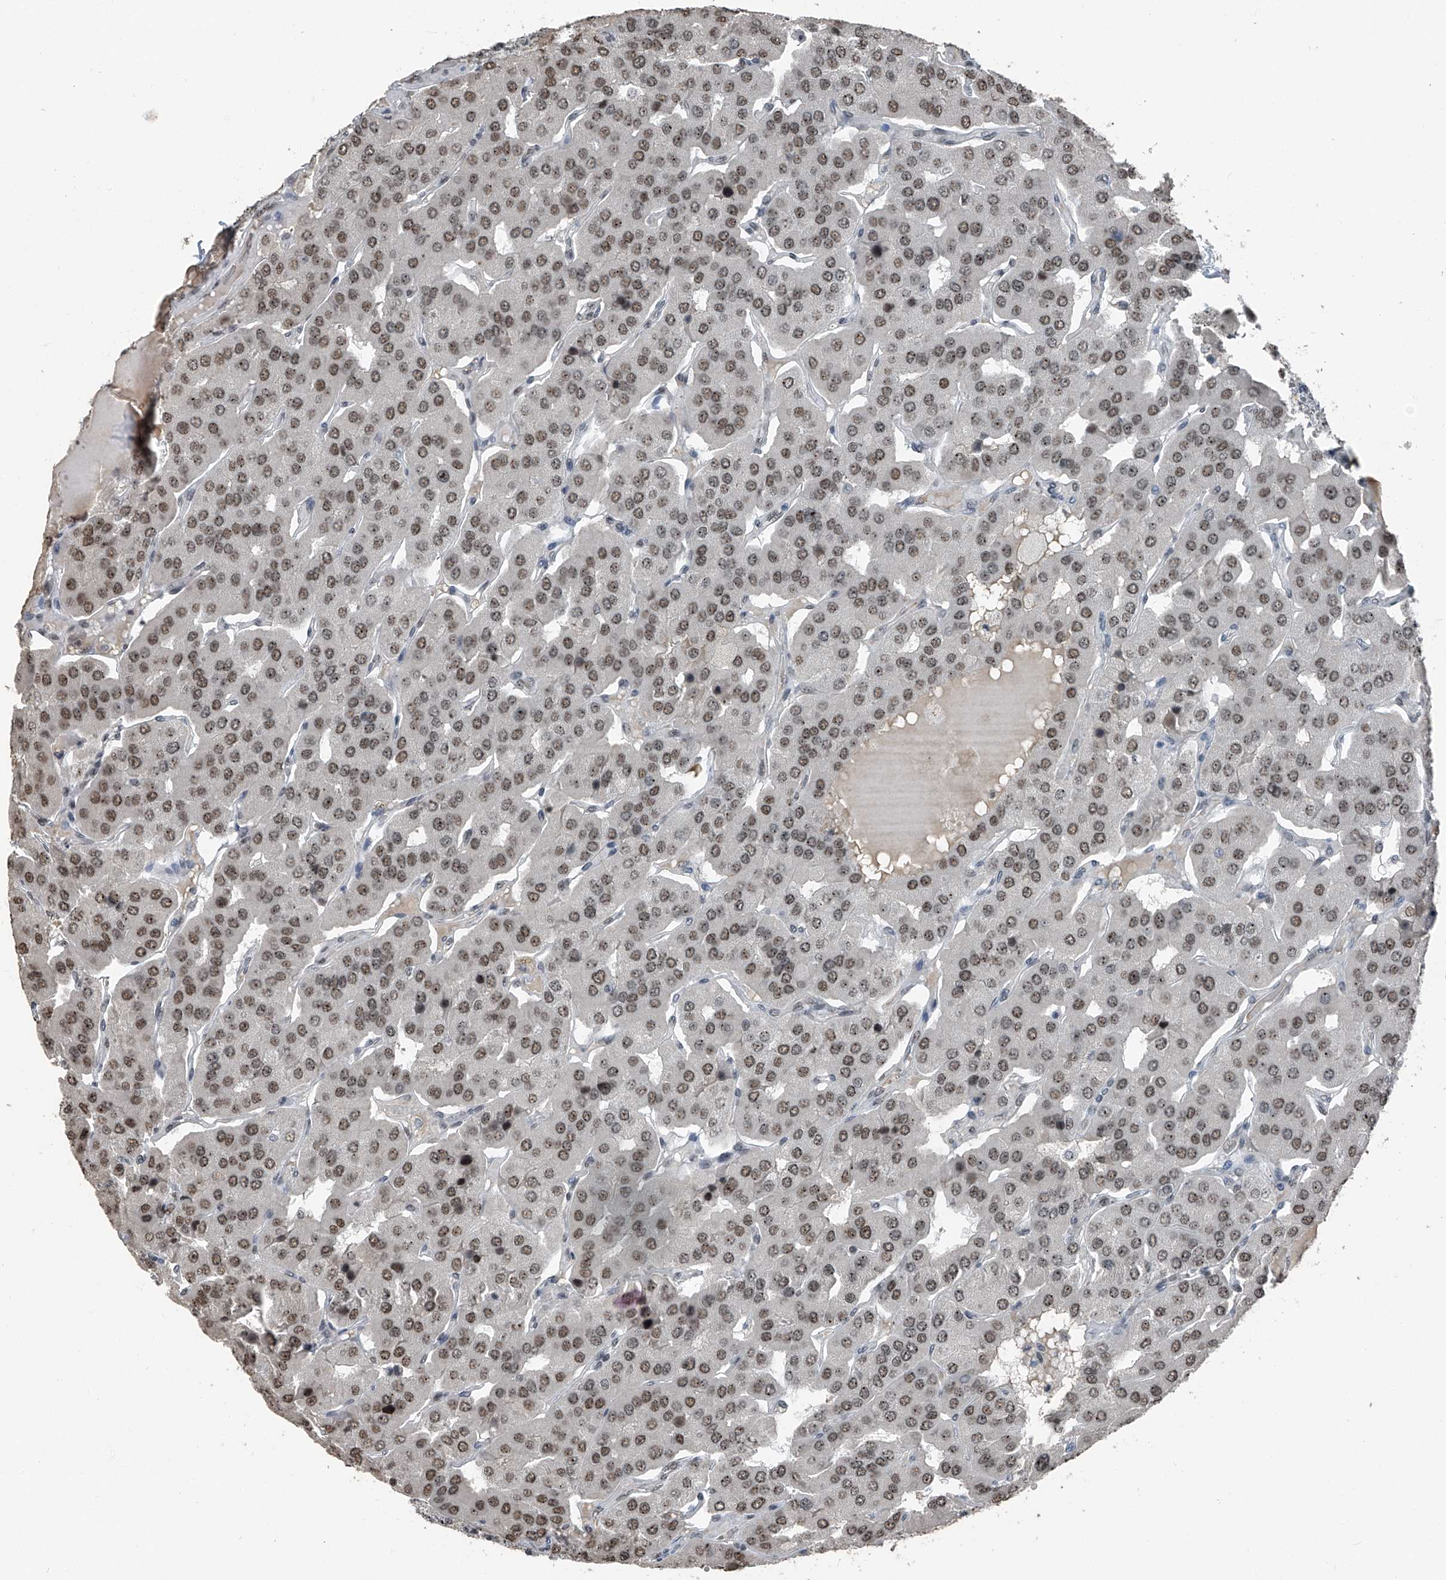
{"staining": {"intensity": "moderate", "quantity": ">75%", "location": "nuclear"}, "tissue": "parathyroid gland", "cell_type": "Glandular cells", "image_type": "normal", "snomed": [{"axis": "morphology", "description": "Normal tissue, NOS"}, {"axis": "morphology", "description": "Adenoma, NOS"}, {"axis": "topography", "description": "Parathyroid gland"}], "caption": "Glandular cells show moderate nuclear staining in about >75% of cells in benign parathyroid gland. The staining is performed using DAB brown chromogen to label protein expression. The nuclei are counter-stained blue using hematoxylin.", "gene": "TCOF1", "patient": {"sex": "female", "age": 86}}